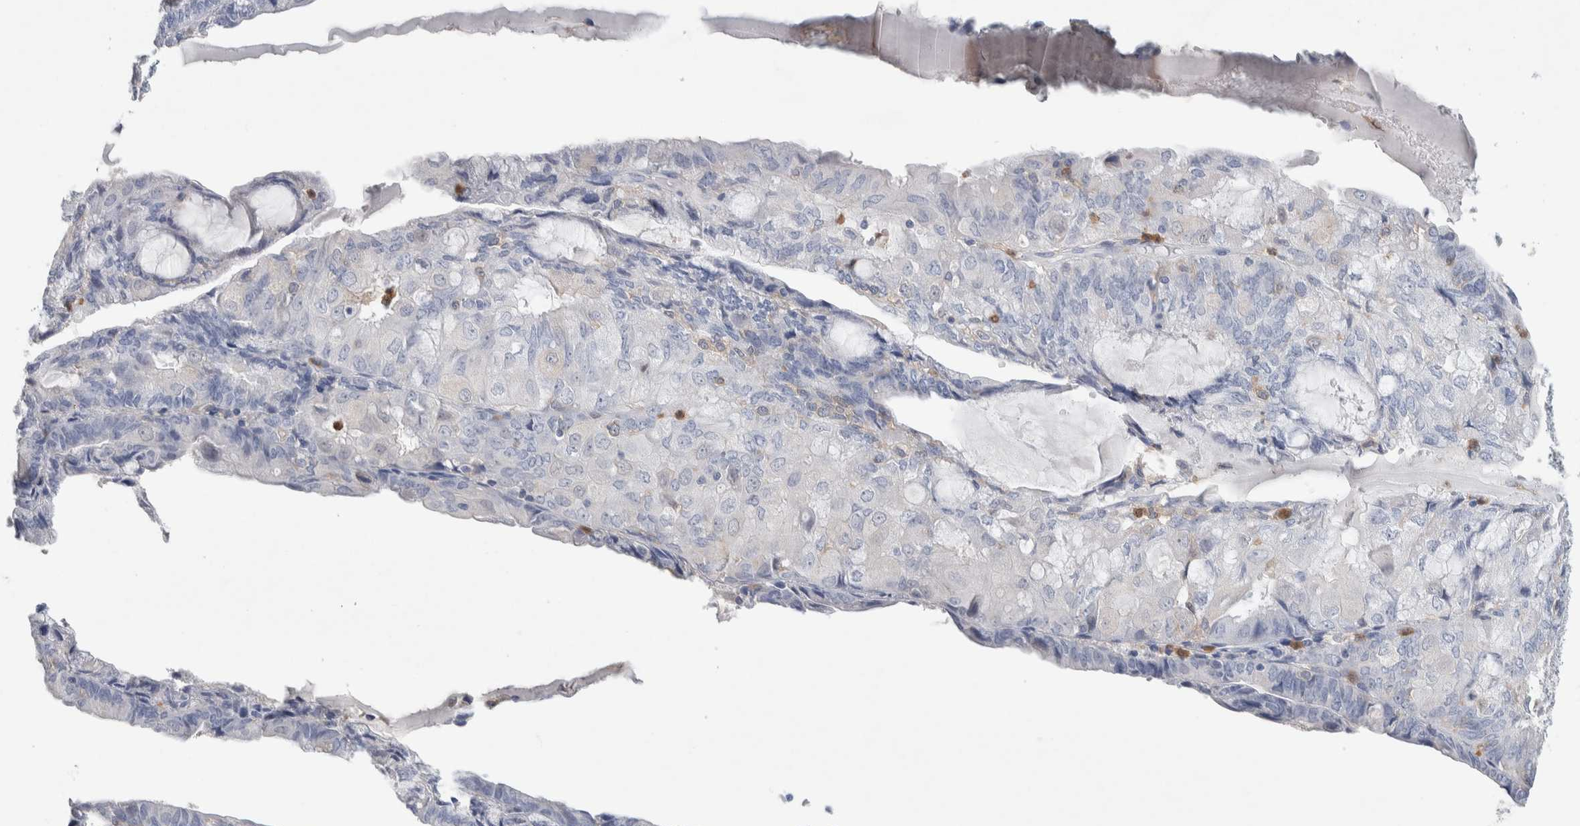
{"staining": {"intensity": "negative", "quantity": "none", "location": "none"}, "tissue": "endometrial cancer", "cell_type": "Tumor cells", "image_type": "cancer", "snomed": [{"axis": "morphology", "description": "Adenocarcinoma, NOS"}, {"axis": "topography", "description": "Endometrium"}], "caption": "Tumor cells are negative for brown protein staining in endometrial adenocarcinoma. Brightfield microscopy of immunohistochemistry stained with DAB (3,3'-diaminobenzidine) (brown) and hematoxylin (blue), captured at high magnification.", "gene": "NCF2", "patient": {"sex": "female", "age": 81}}